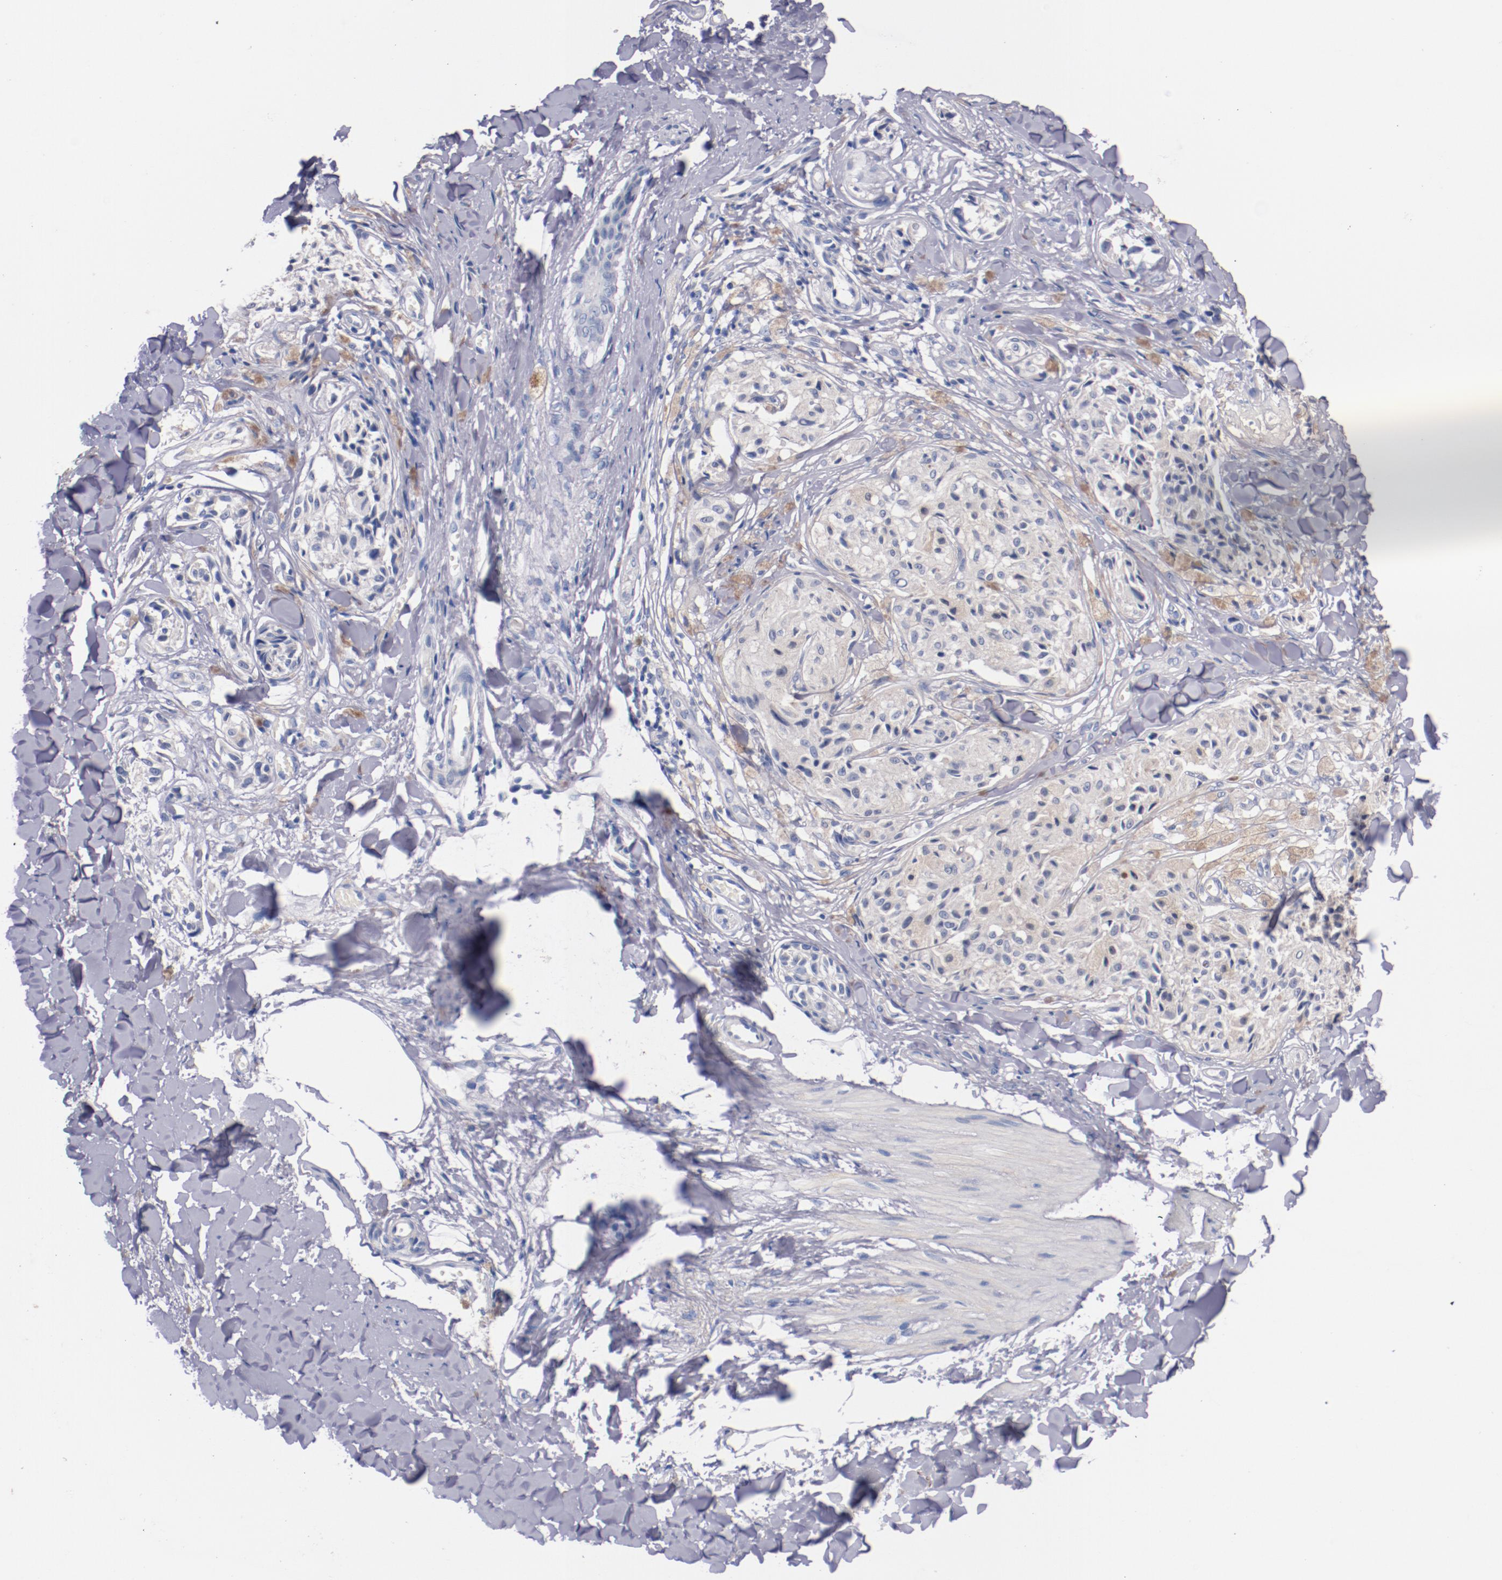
{"staining": {"intensity": "negative", "quantity": "none", "location": "none"}, "tissue": "melanoma", "cell_type": "Tumor cells", "image_type": "cancer", "snomed": [{"axis": "morphology", "description": "Malignant melanoma, Metastatic site"}, {"axis": "topography", "description": "Skin"}], "caption": "Tumor cells are negative for brown protein staining in melanoma. (DAB immunohistochemistry, high magnification).", "gene": "CNTNAP2", "patient": {"sex": "female", "age": 66}}